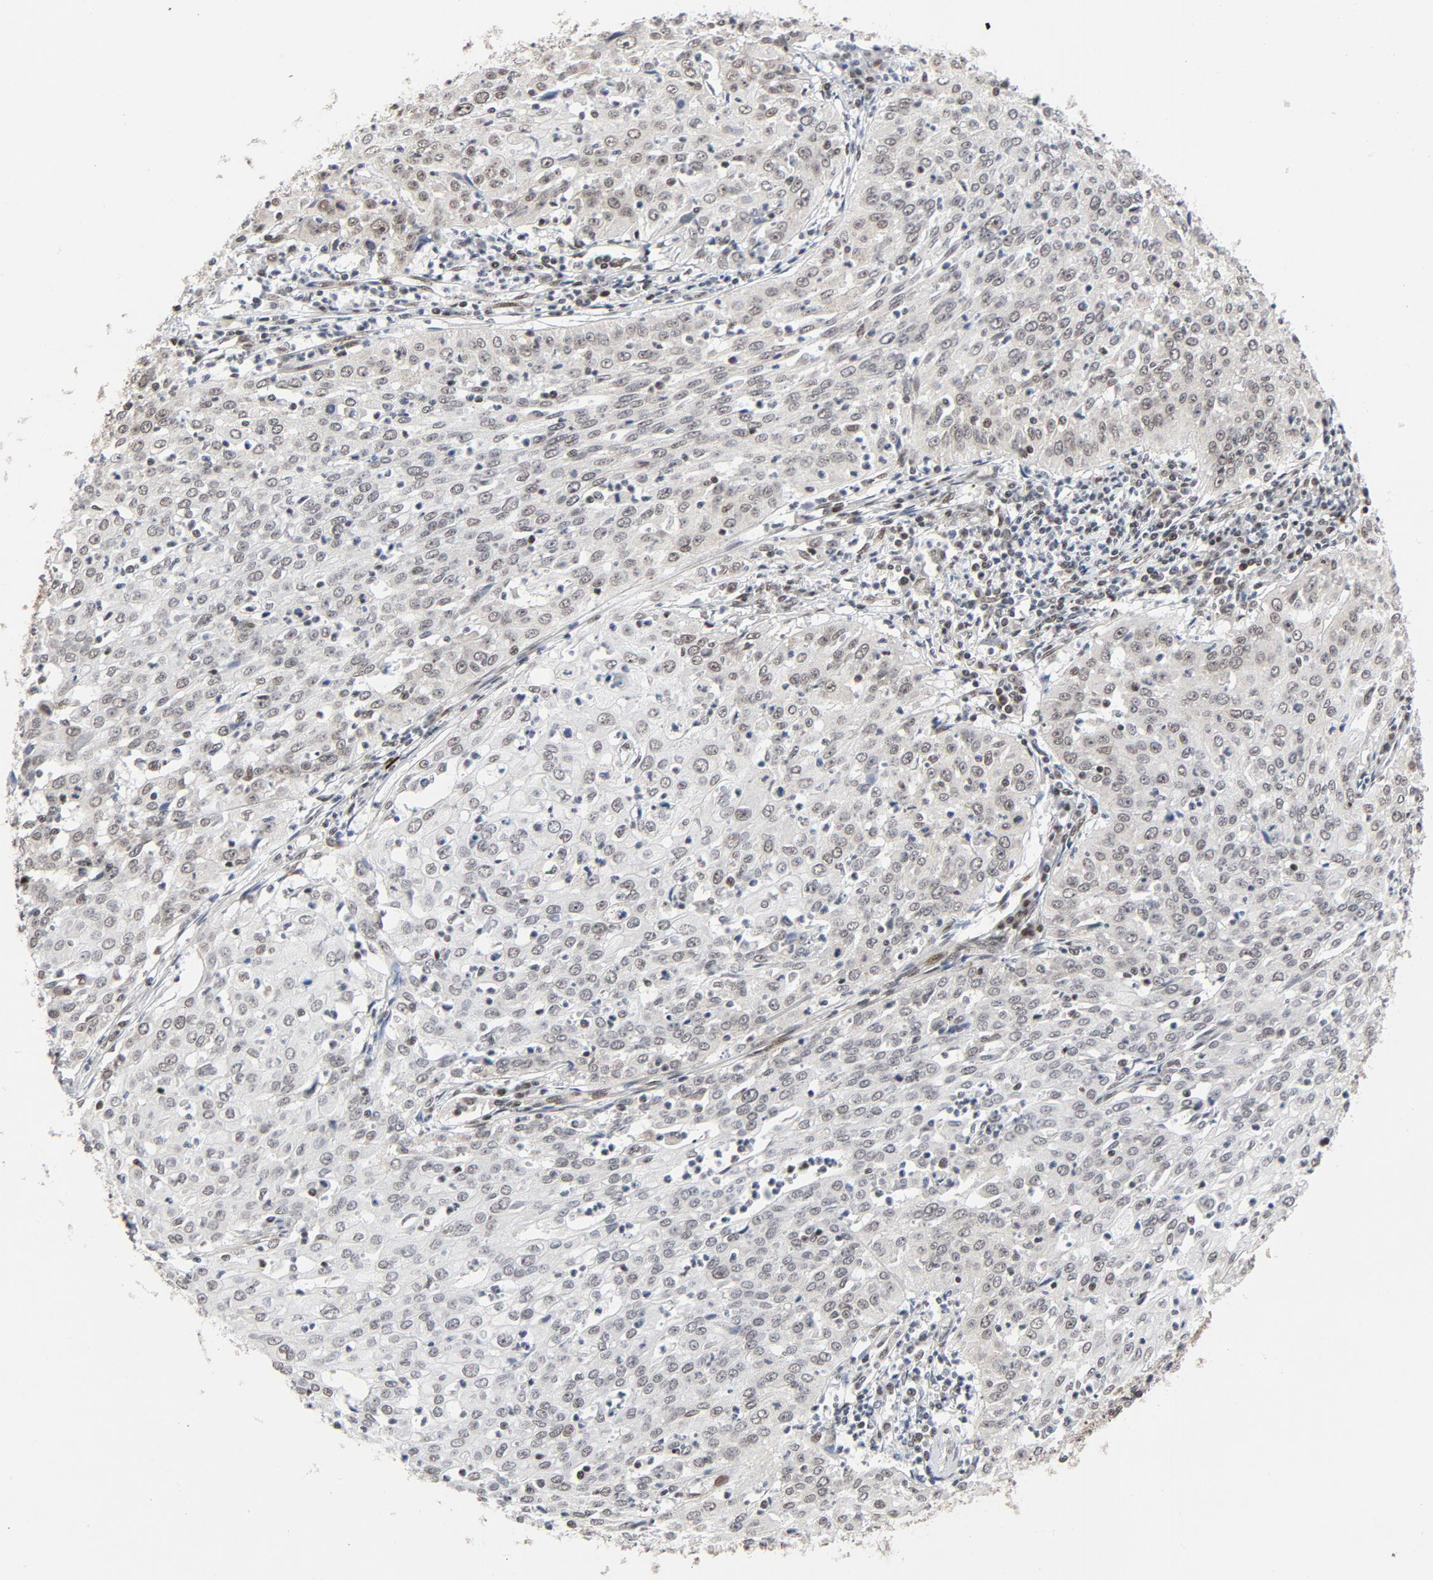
{"staining": {"intensity": "weak", "quantity": ">75%", "location": "nuclear"}, "tissue": "cervical cancer", "cell_type": "Tumor cells", "image_type": "cancer", "snomed": [{"axis": "morphology", "description": "Squamous cell carcinoma, NOS"}, {"axis": "topography", "description": "Cervix"}], "caption": "Immunohistochemical staining of squamous cell carcinoma (cervical) displays low levels of weak nuclear positivity in about >75% of tumor cells.", "gene": "ERCC1", "patient": {"sex": "female", "age": 39}}